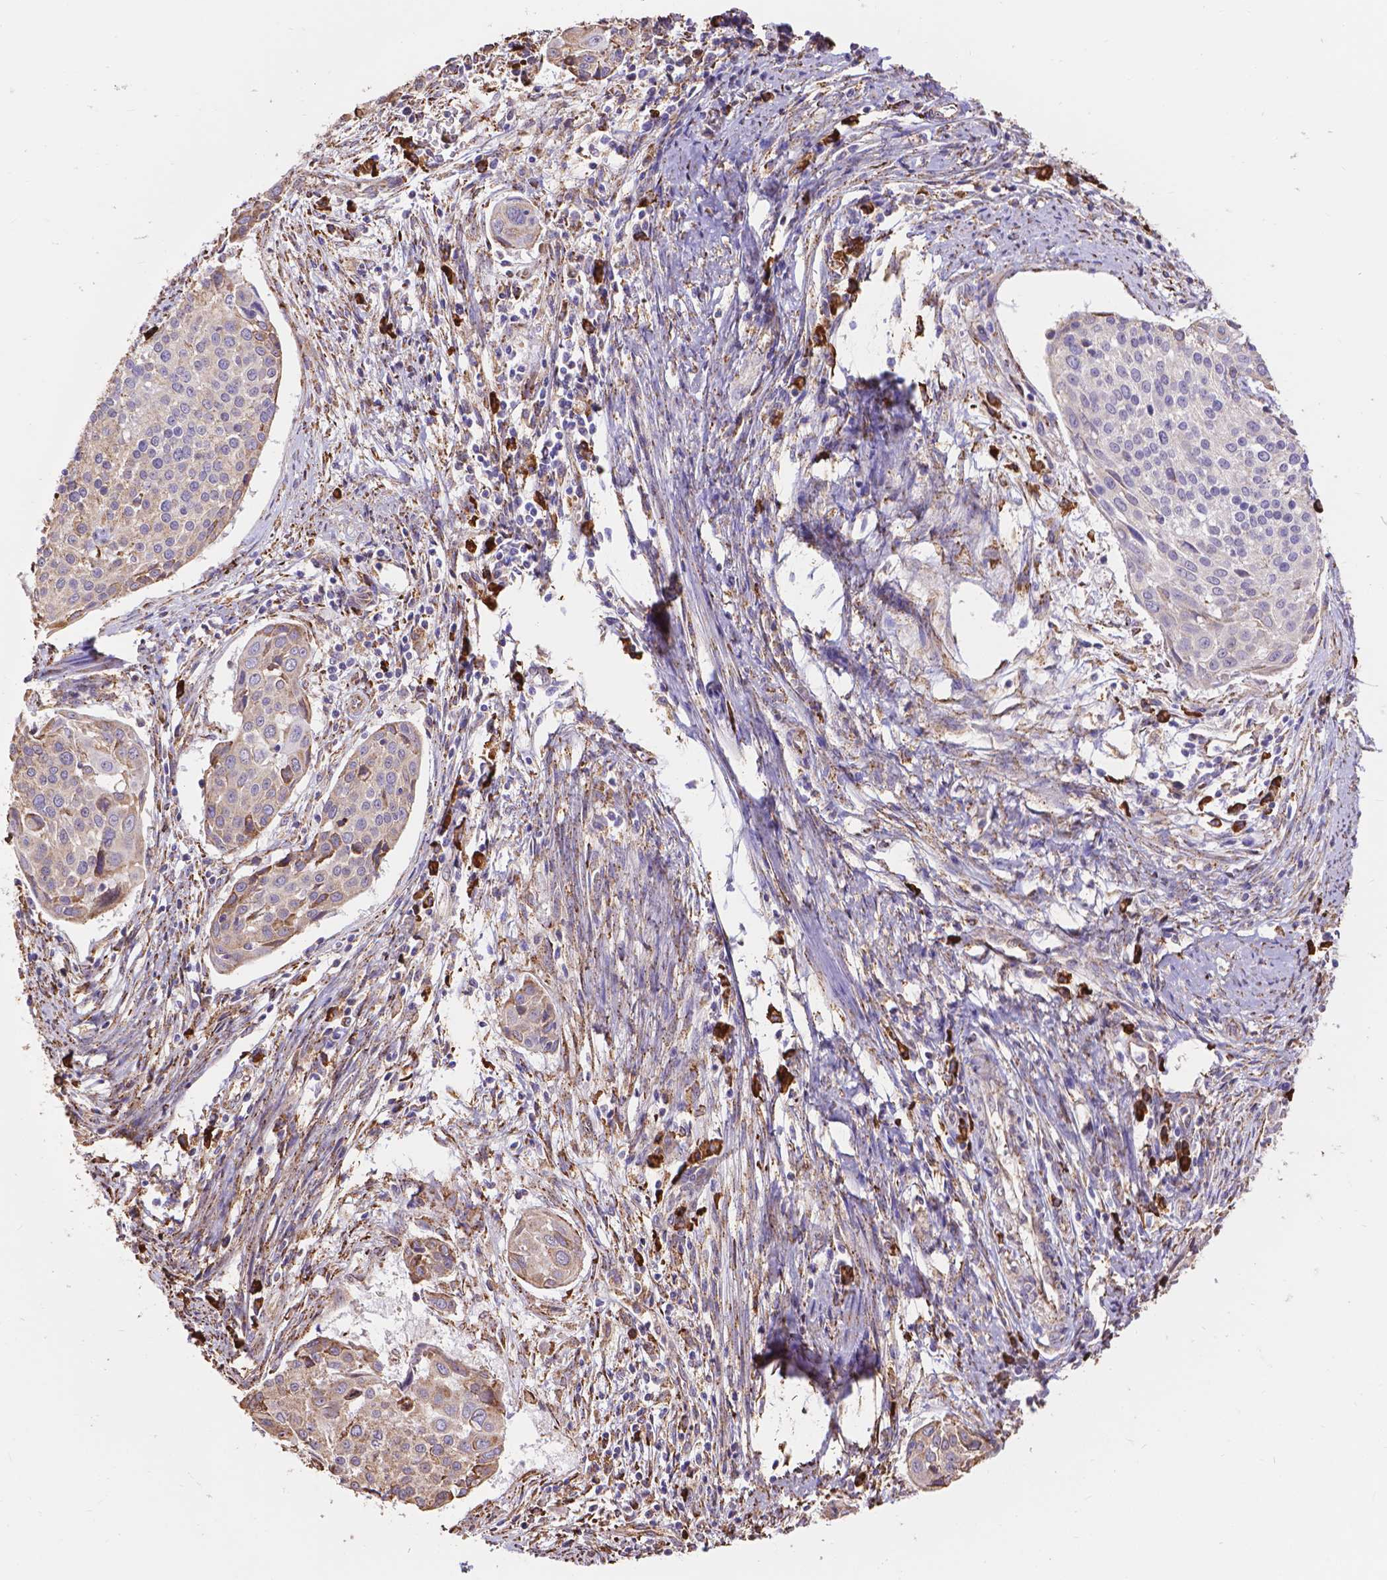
{"staining": {"intensity": "negative", "quantity": "none", "location": "none"}, "tissue": "cervical cancer", "cell_type": "Tumor cells", "image_type": "cancer", "snomed": [{"axis": "morphology", "description": "Squamous cell carcinoma, NOS"}, {"axis": "topography", "description": "Cervix"}], "caption": "Cervical cancer stained for a protein using immunohistochemistry displays no expression tumor cells.", "gene": "IPO11", "patient": {"sex": "female", "age": 39}}